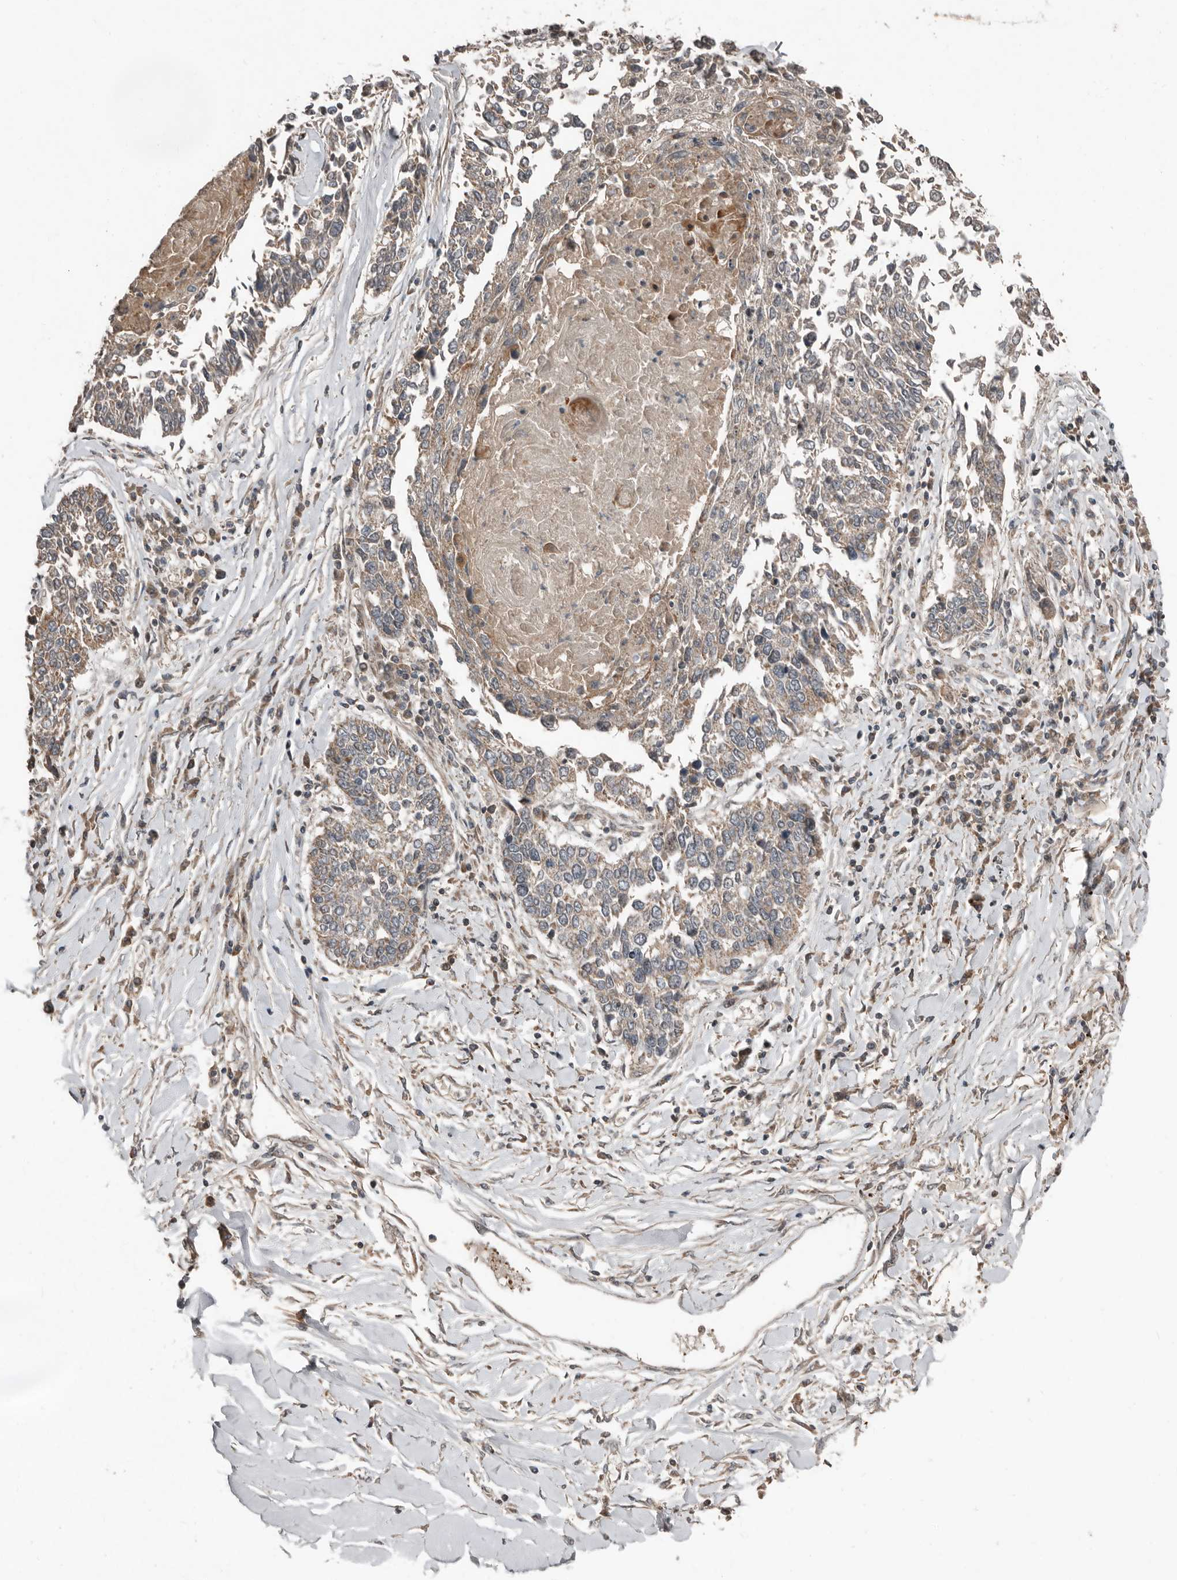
{"staining": {"intensity": "weak", "quantity": "25%-75%", "location": "cytoplasmic/membranous"}, "tissue": "lung cancer", "cell_type": "Tumor cells", "image_type": "cancer", "snomed": [{"axis": "morphology", "description": "Normal tissue, NOS"}, {"axis": "morphology", "description": "Squamous cell carcinoma, NOS"}, {"axis": "topography", "description": "Cartilage tissue"}, {"axis": "topography", "description": "Bronchus"}, {"axis": "topography", "description": "Lung"}, {"axis": "topography", "description": "Peripheral nerve tissue"}], "caption": "Protein expression by immunohistochemistry reveals weak cytoplasmic/membranous expression in approximately 25%-75% of tumor cells in lung cancer. (DAB (3,3'-diaminobenzidine) IHC, brown staining for protein, blue staining for nuclei).", "gene": "SLC6A7", "patient": {"sex": "female", "age": 49}}